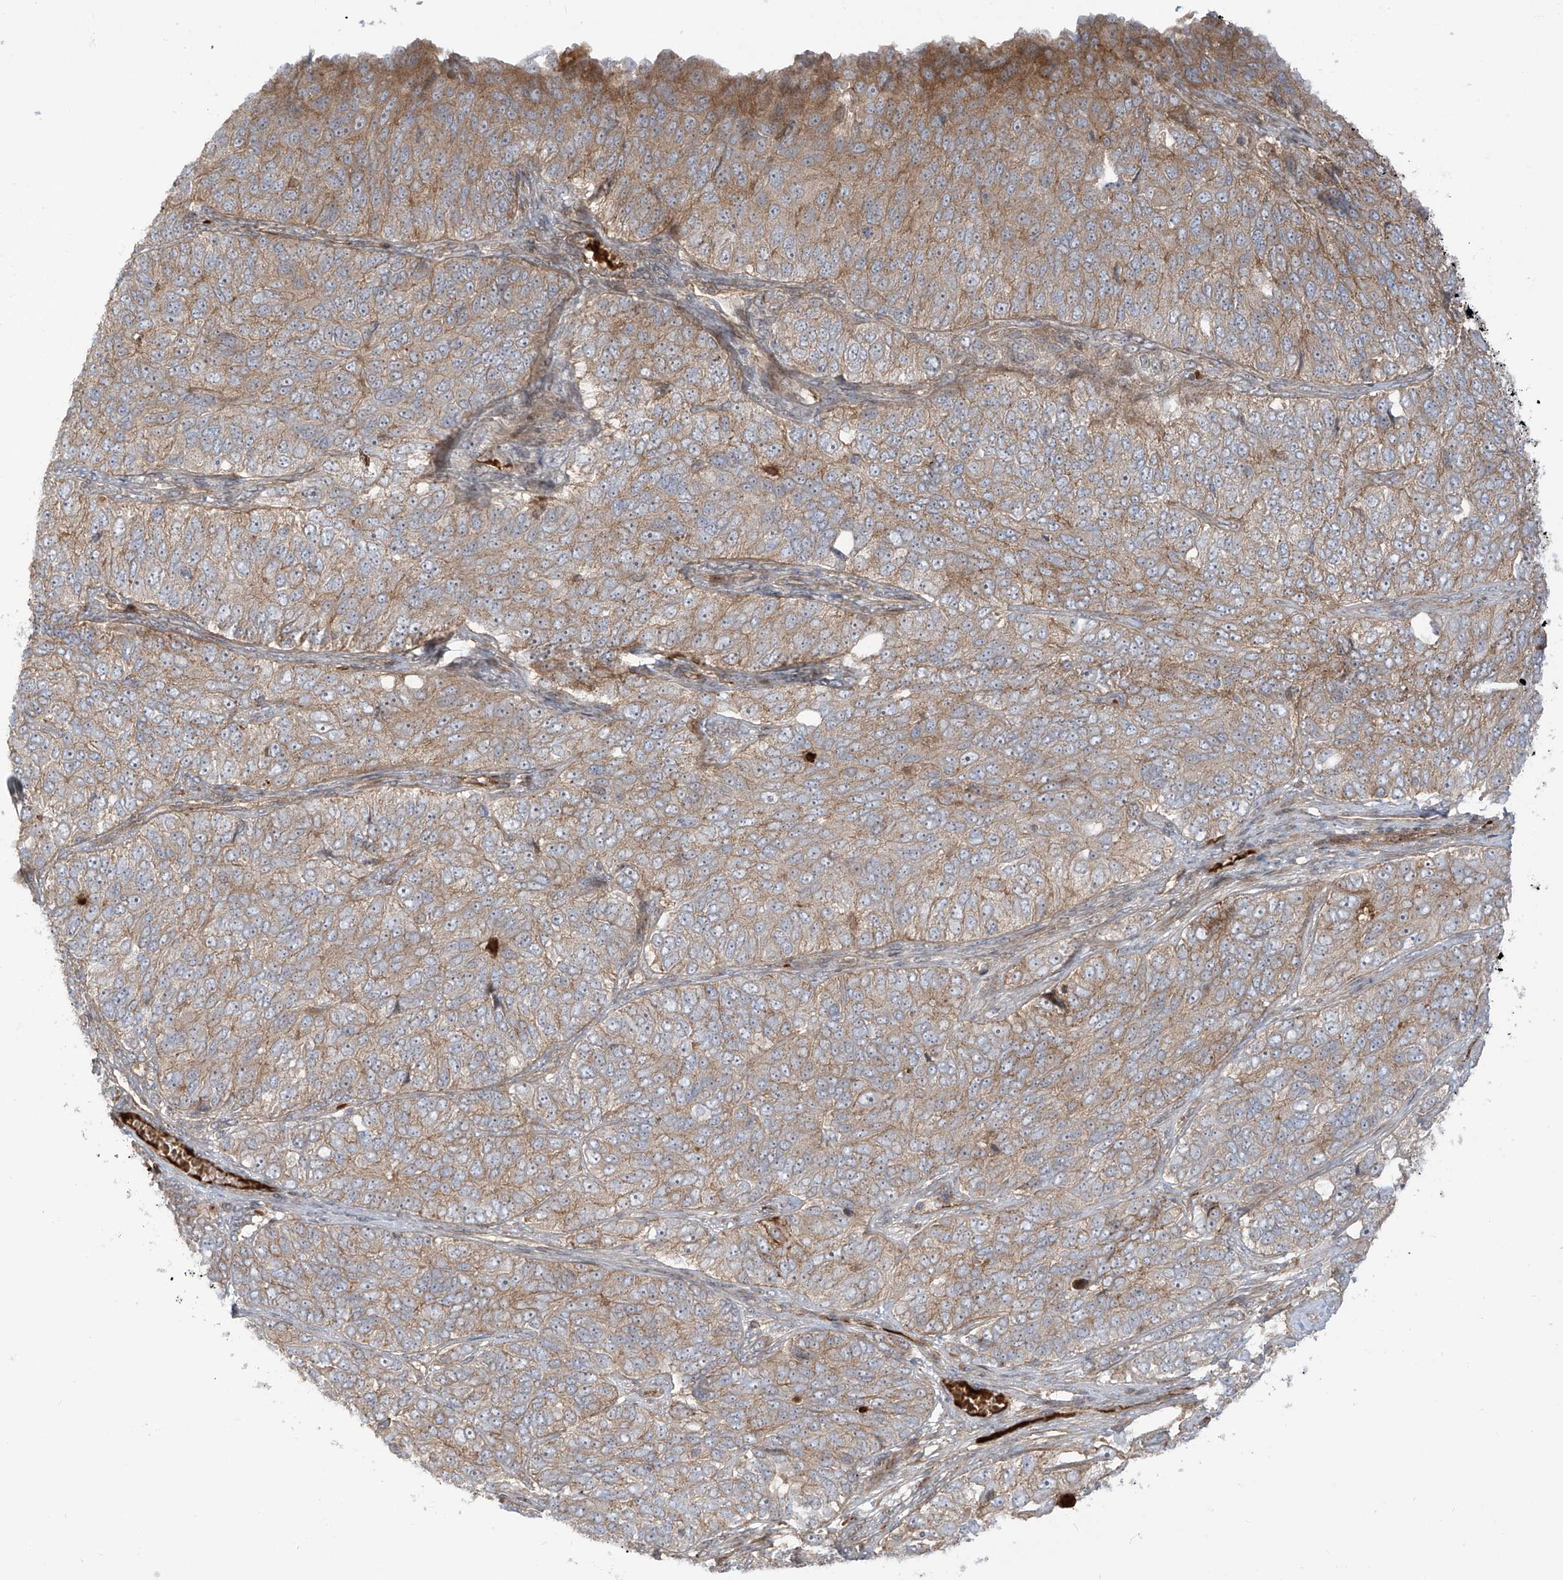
{"staining": {"intensity": "moderate", "quantity": "25%-75%", "location": "cytoplasmic/membranous"}, "tissue": "ovarian cancer", "cell_type": "Tumor cells", "image_type": "cancer", "snomed": [{"axis": "morphology", "description": "Carcinoma, endometroid"}, {"axis": "topography", "description": "Ovary"}], "caption": "Approximately 25%-75% of tumor cells in endometroid carcinoma (ovarian) reveal moderate cytoplasmic/membranous protein positivity as visualized by brown immunohistochemical staining.", "gene": "ENTR1", "patient": {"sex": "female", "age": 51}}